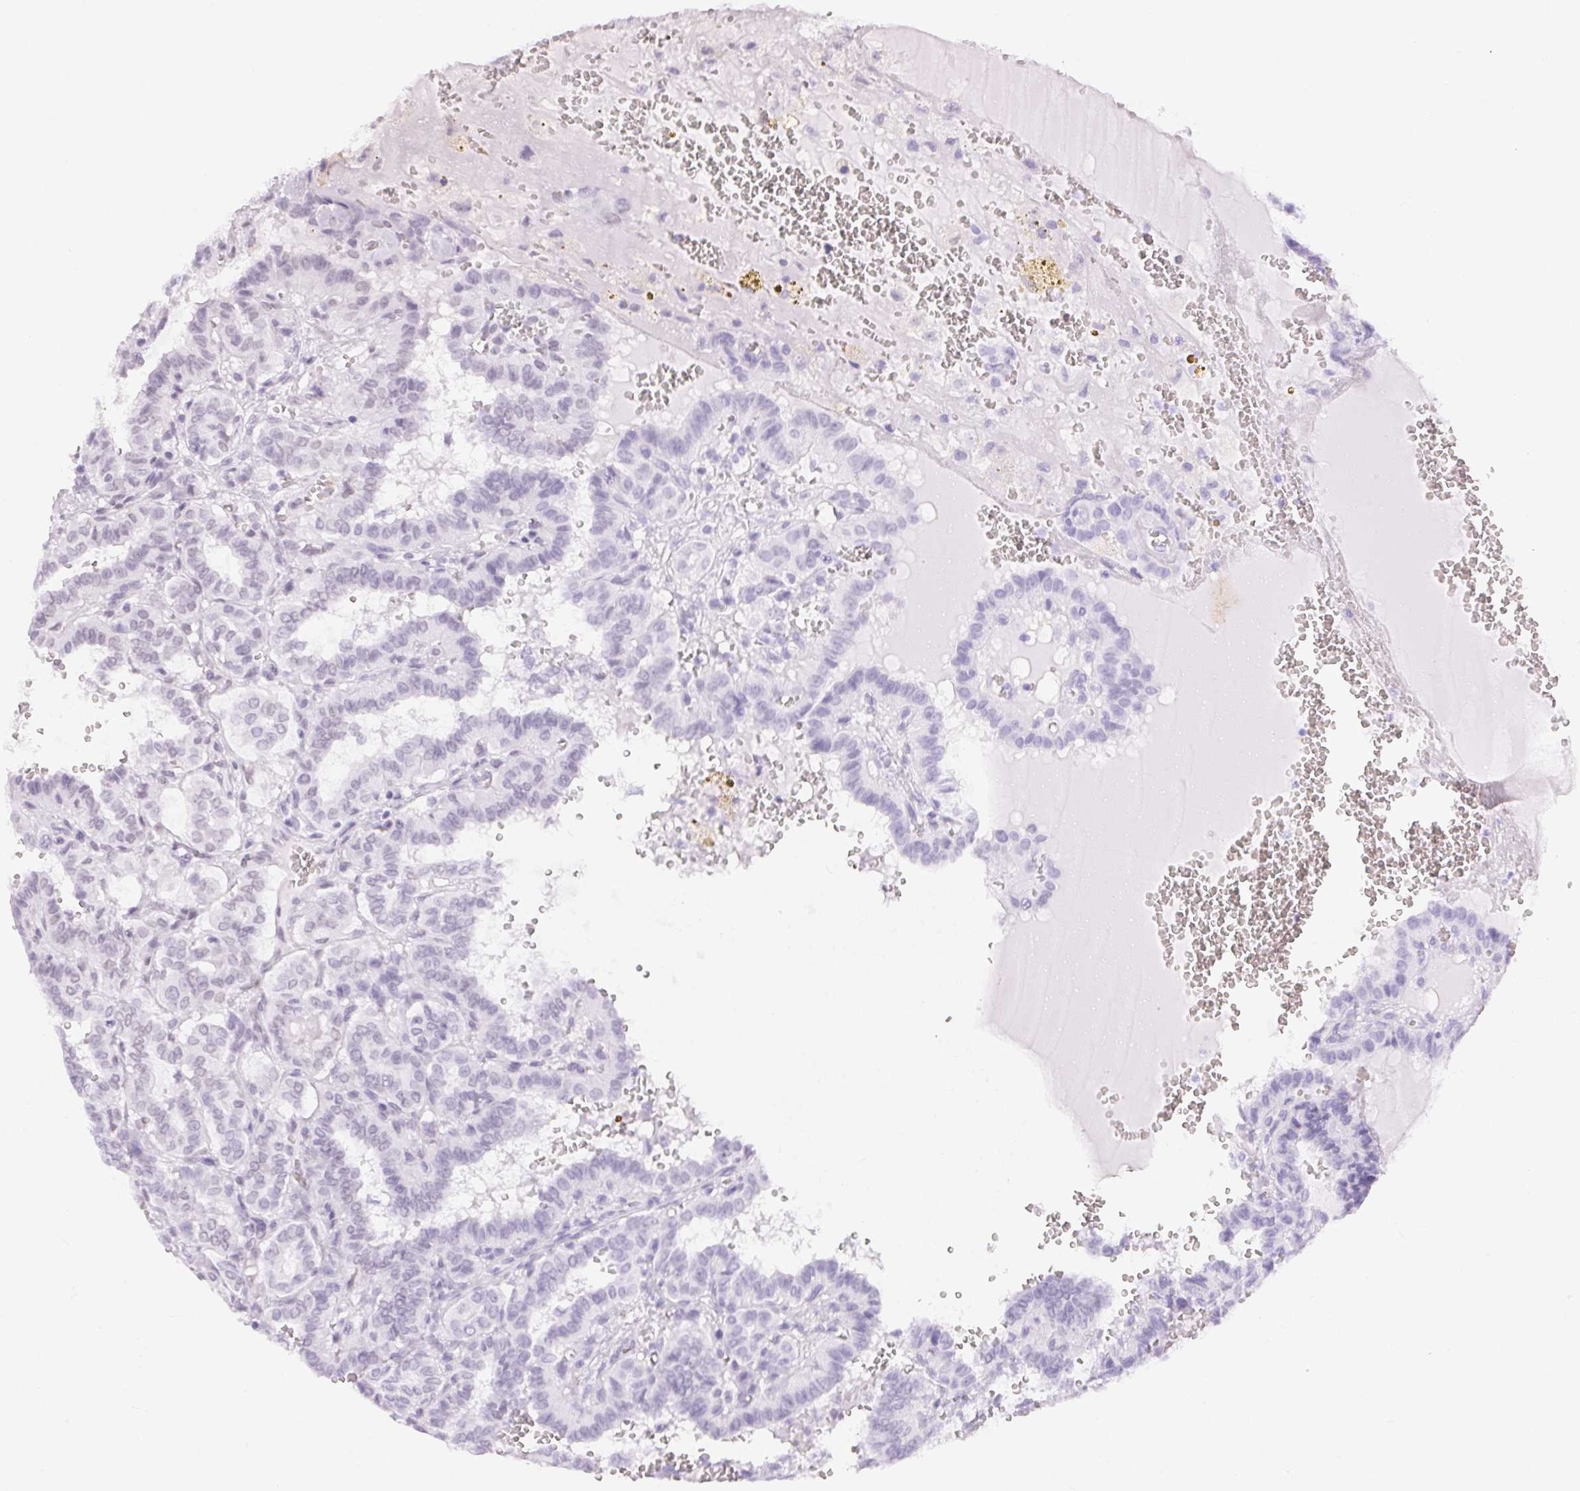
{"staining": {"intensity": "moderate", "quantity": "<25%", "location": "nuclear"}, "tissue": "thyroid cancer", "cell_type": "Tumor cells", "image_type": "cancer", "snomed": [{"axis": "morphology", "description": "Papillary adenocarcinoma, NOS"}, {"axis": "topography", "description": "Thyroid gland"}], "caption": "The histopathology image displays staining of papillary adenocarcinoma (thyroid), revealing moderate nuclear protein staining (brown color) within tumor cells. Using DAB (brown) and hematoxylin (blue) stains, captured at high magnification using brightfield microscopy.", "gene": "ZNF80", "patient": {"sex": "female", "age": 21}}